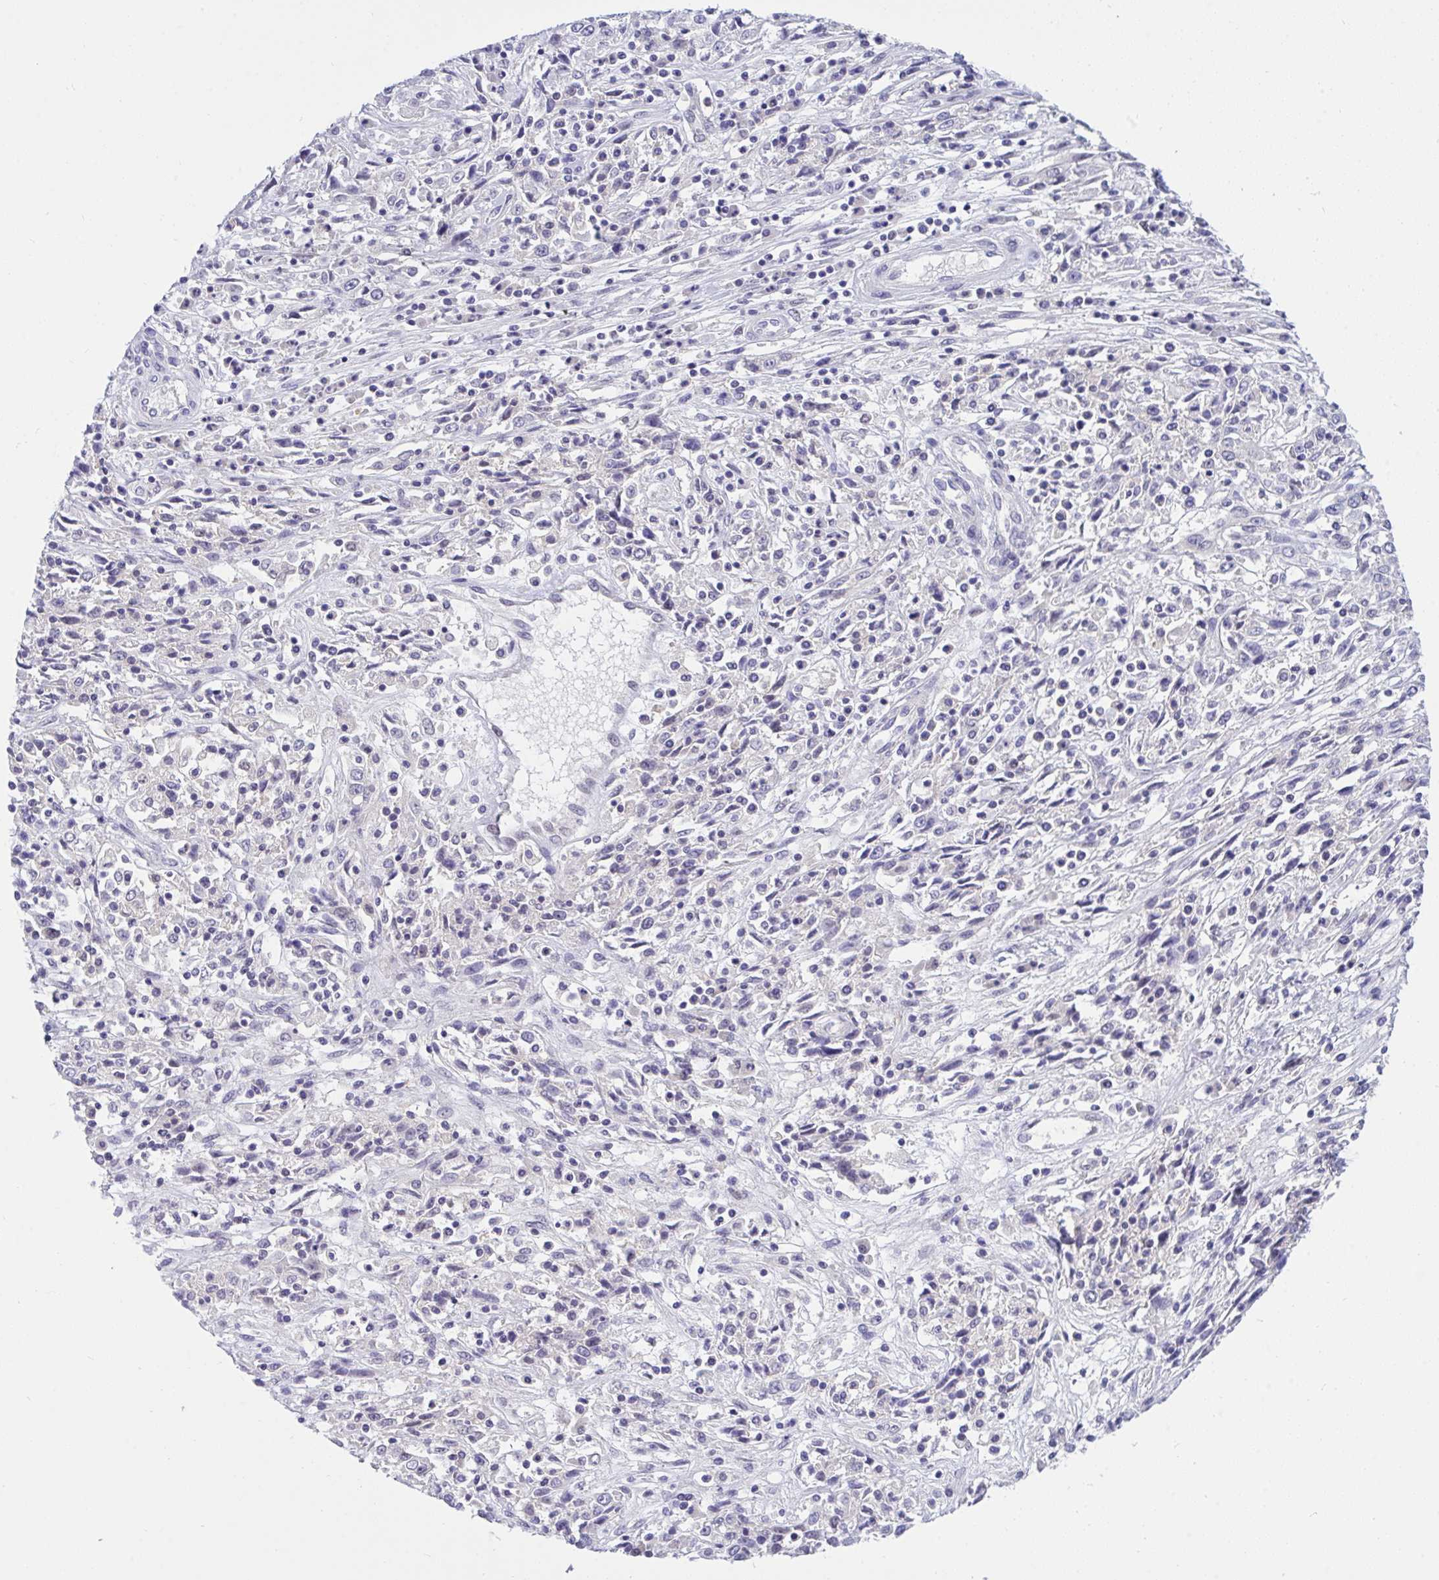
{"staining": {"intensity": "negative", "quantity": "none", "location": "none"}, "tissue": "cervical cancer", "cell_type": "Tumor cells", "image_type": "cancer", "snomed": [{"axis": "morphology", "description": "Adenocarcinoma, NOS"}, {"axis": "topography", "description": "Cervix"}], "caption": "The IHC histopathology image has no significant positivity in tumor cells of adenocarcinoma (cervical) tissue.", "gene": "THOP1", "patient": {"sex": "female", "age": 40}}